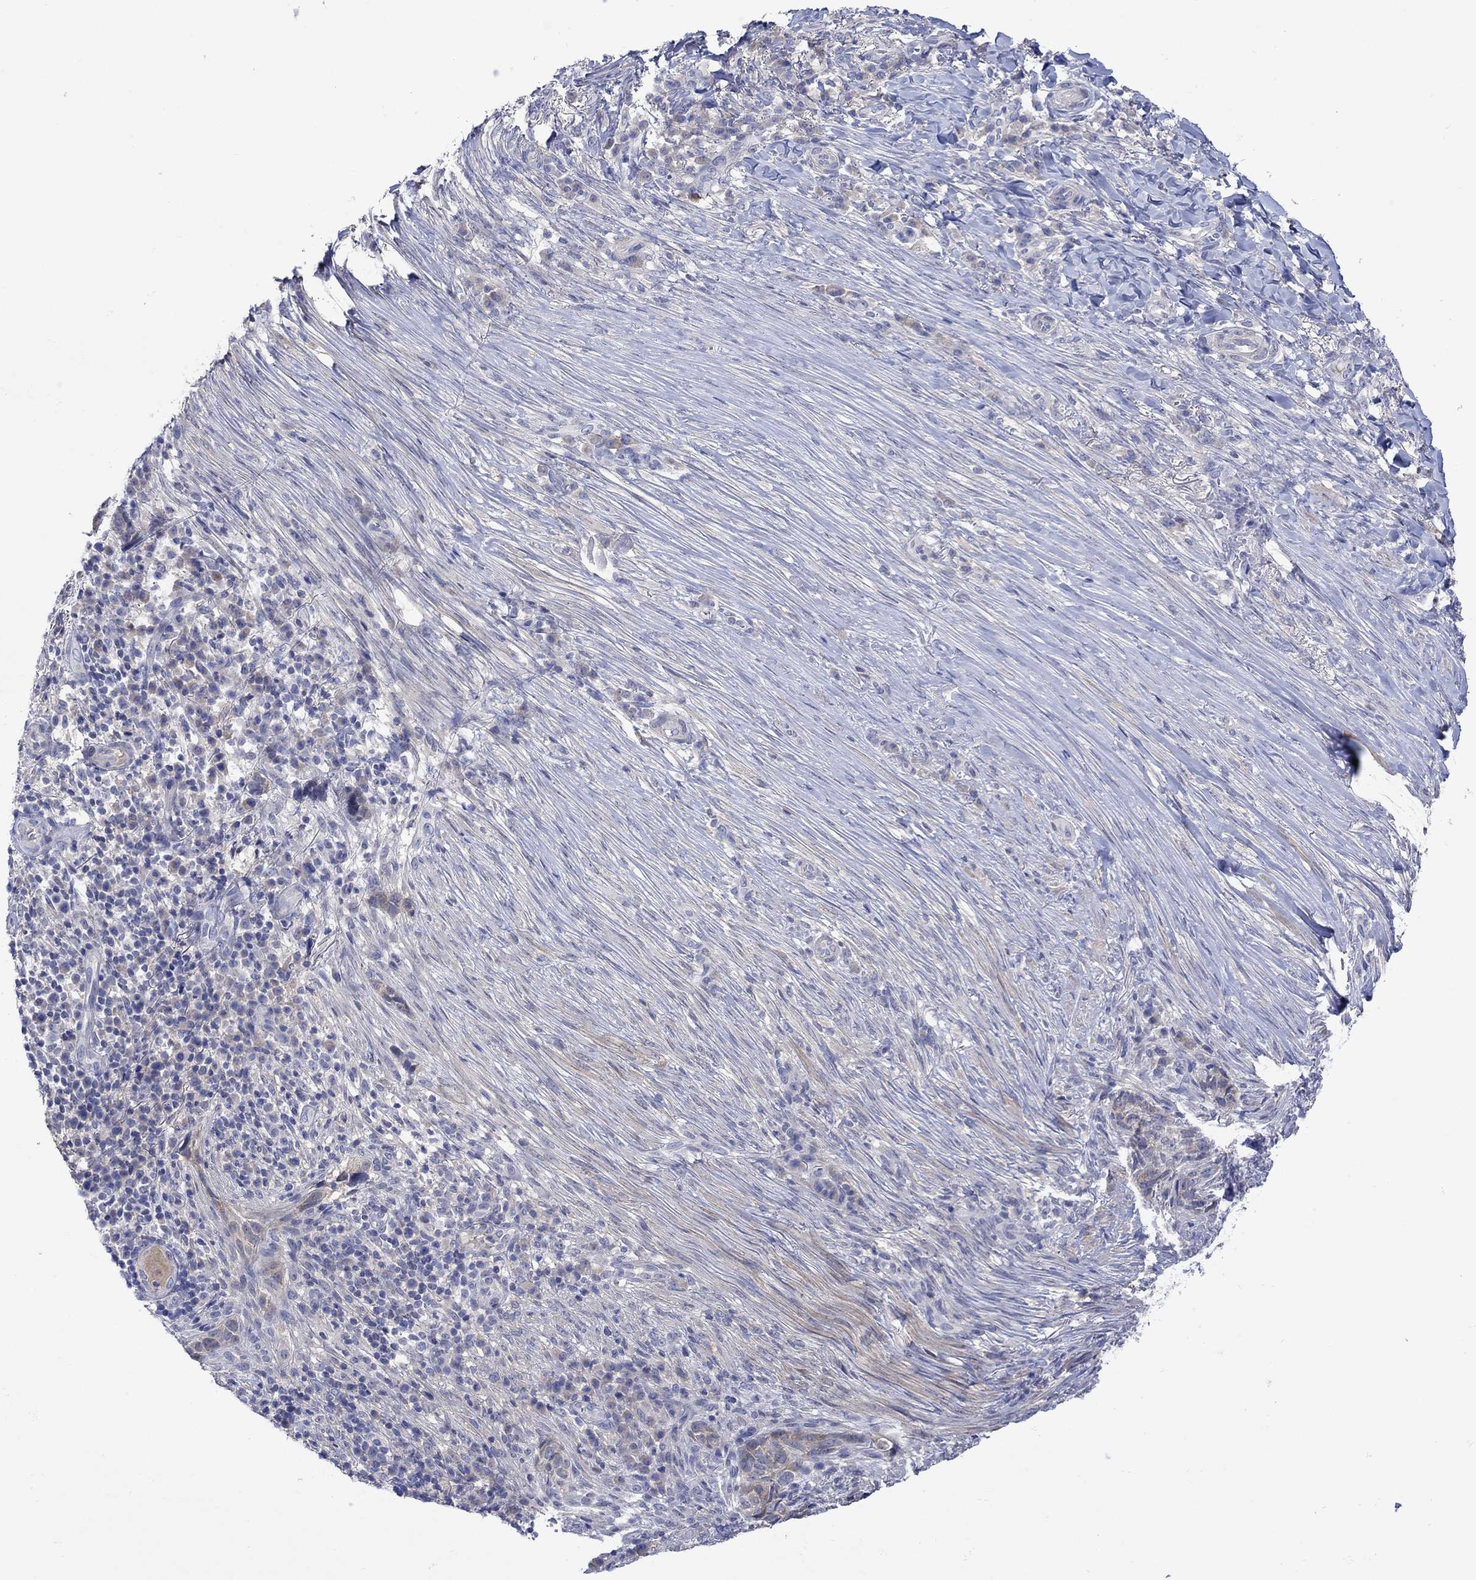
{"staining": {"intensity": "negative", "quantity": "none", "location": "none"}, "tissue": "skin cancer", "cell_type": "Tumor cells", "image_type": "cancer", "snomed": [{"axis": "morphology", "description": "Basal cell carcinoma"}, {"axis": "topography", "description": "Skin"}], "caption": "High power microscopy photomicrograph of an immunohistochemistry image of basal cell carcinoma (skin), revealing no significant expression in tumor cells. (DAB (3,3'-diaminobenzidine) IHC with hematoxylin counter stain).", "gene": "MSI1", "patient": {"sex": "female", "age": 69}}